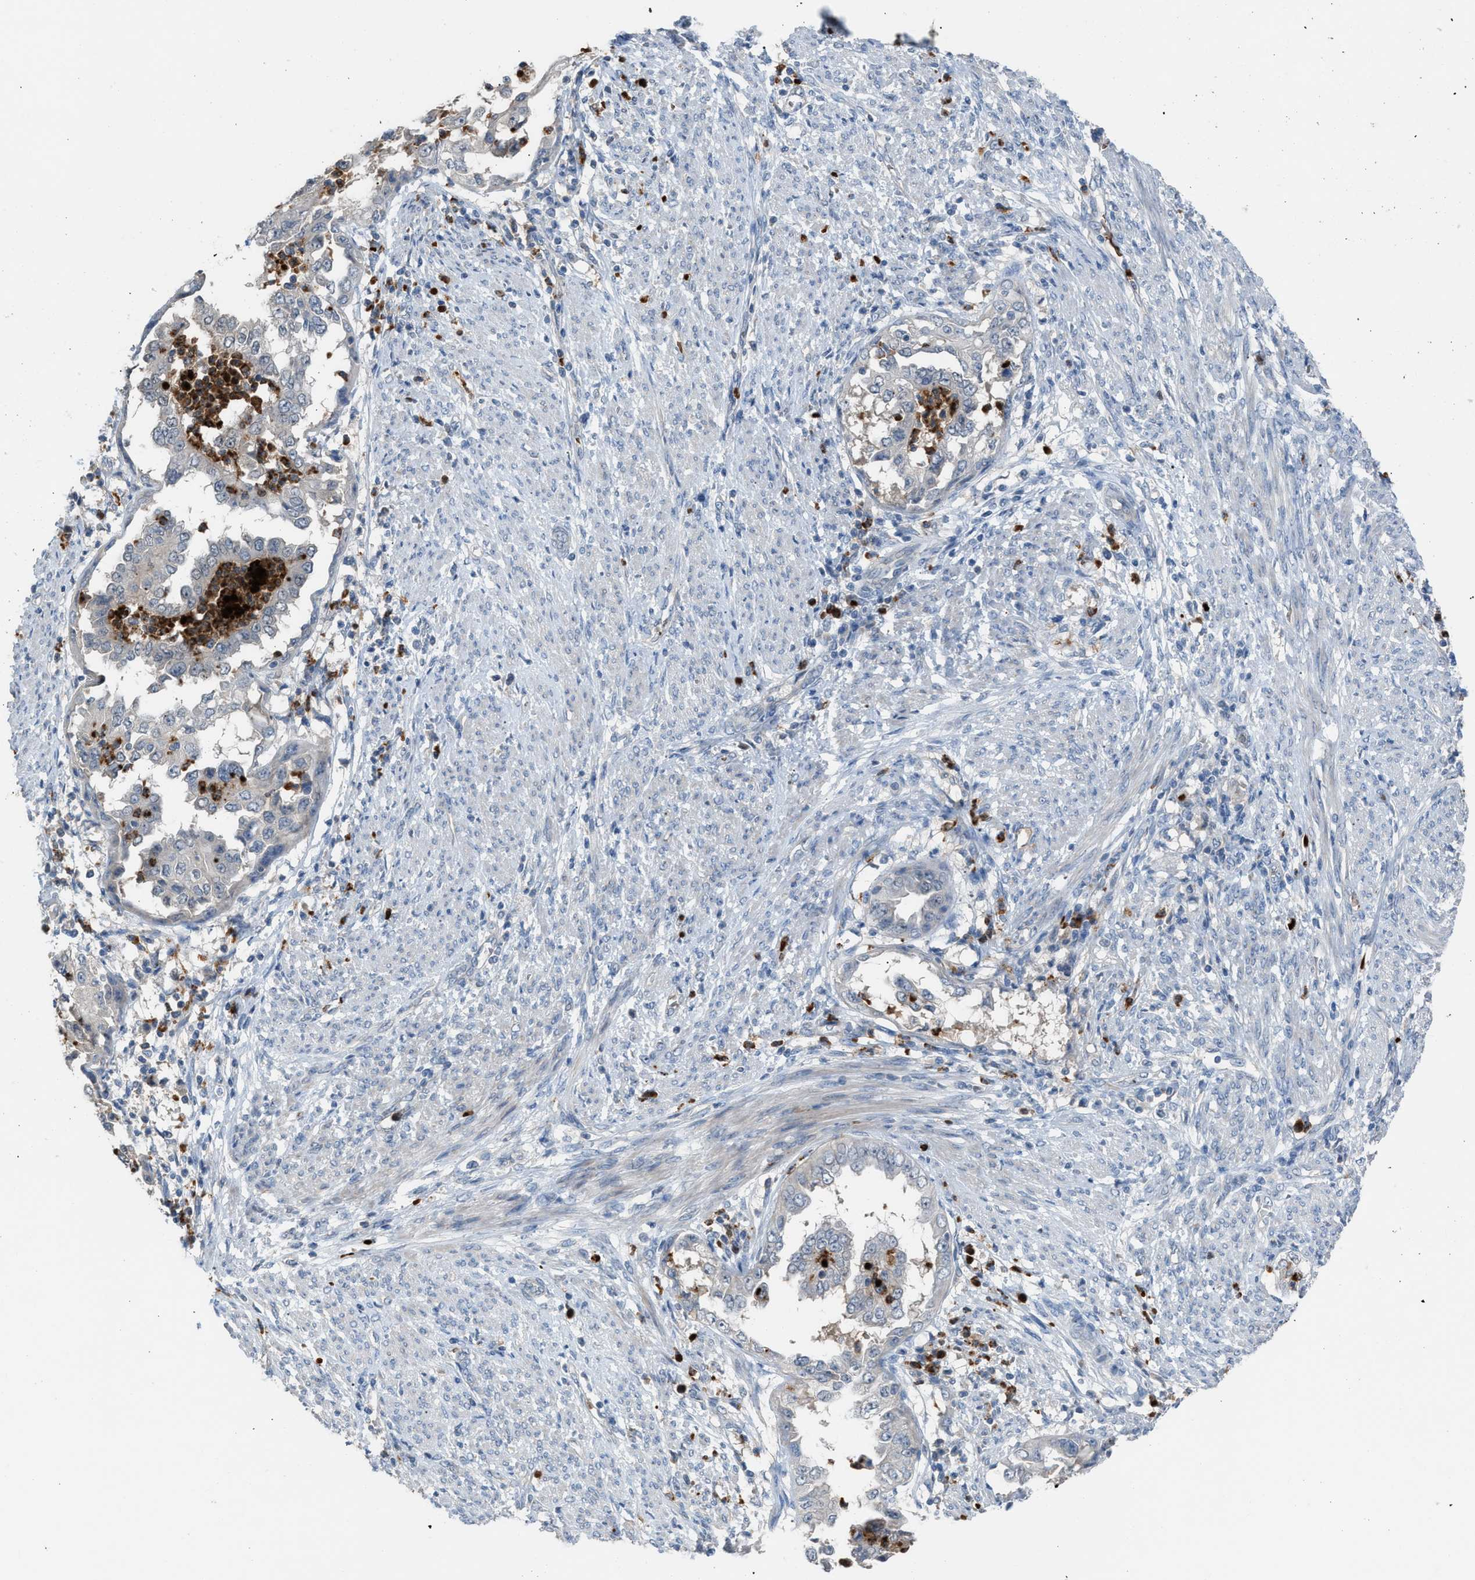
{"staining": {"intensity": "negative", "quantity": "none", "location": "none"}, "tissue": "endometrial cancer", "cell_type": "Tumor cells", "image_type": "cancer", "snomed": [{"axis": "morphology", "description": "Adenocarcinoma, NOS"}, {"axis": "topography", "description": "Endometrium"}], "caption": "Micrograph shows no protein staining in tumor cells of adenocarcinoma (endometrial) tissue.", "gene": "CFAP77", "patient": {"sex": "female", "age": 85}}